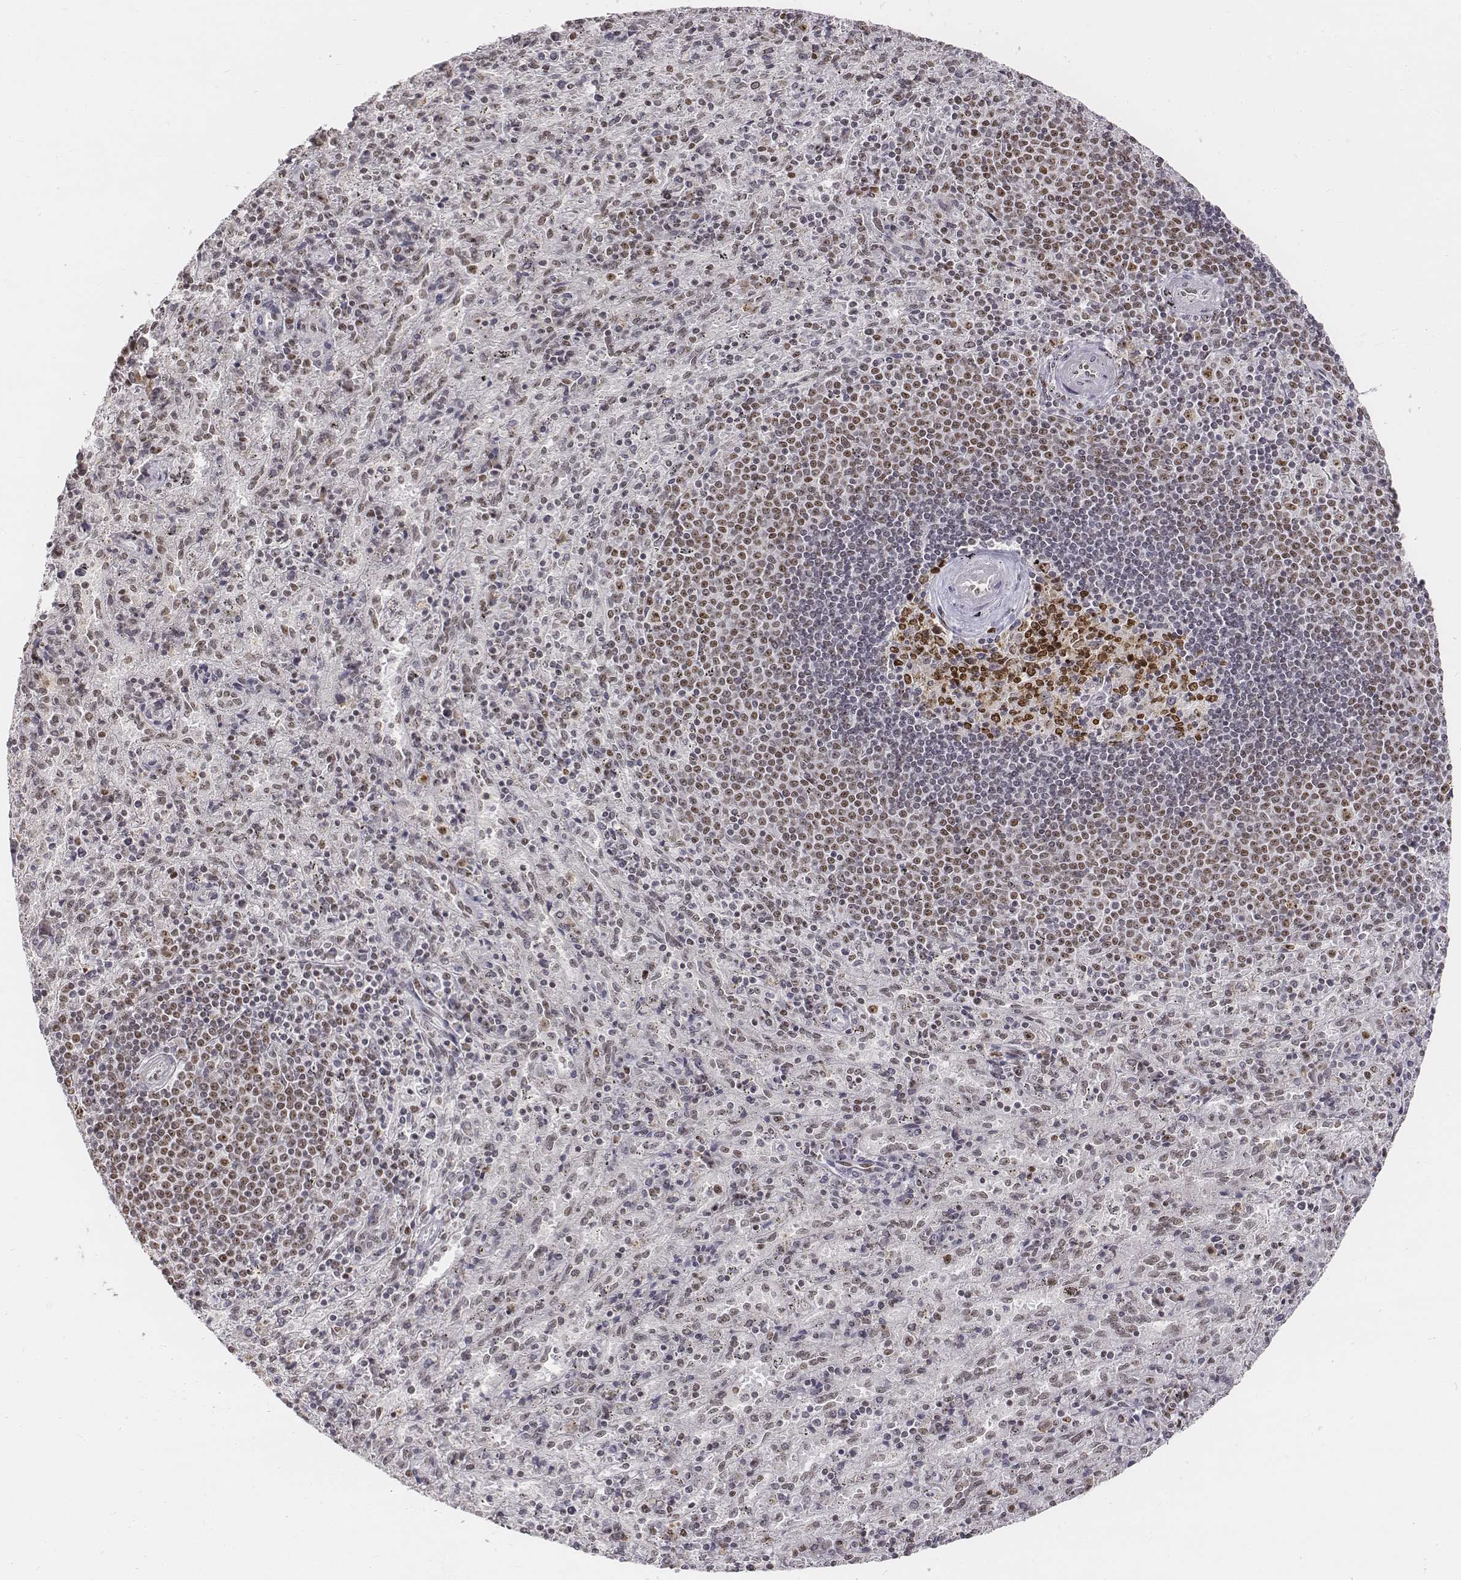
{"staining": {"intensity": "moderate", "quantity": "<25%", "location": "nuclear"}, "tissue": "spleen", "cell_type": "Cells in red pulp", "image_type": "normal", "snomed": [{"axis": "morphology", "description": "Normal tissue, NOS"}, {"axis": "topography", "description": "Spleen"}], "caption": "This micrograph reveals IHC staining of unremarkable human spleen, with low moderate nuclear positivity in approximately <25% of cells in red pulp.", "gene": "PHF6", "patient": {"sex": "male", "age": 57}}